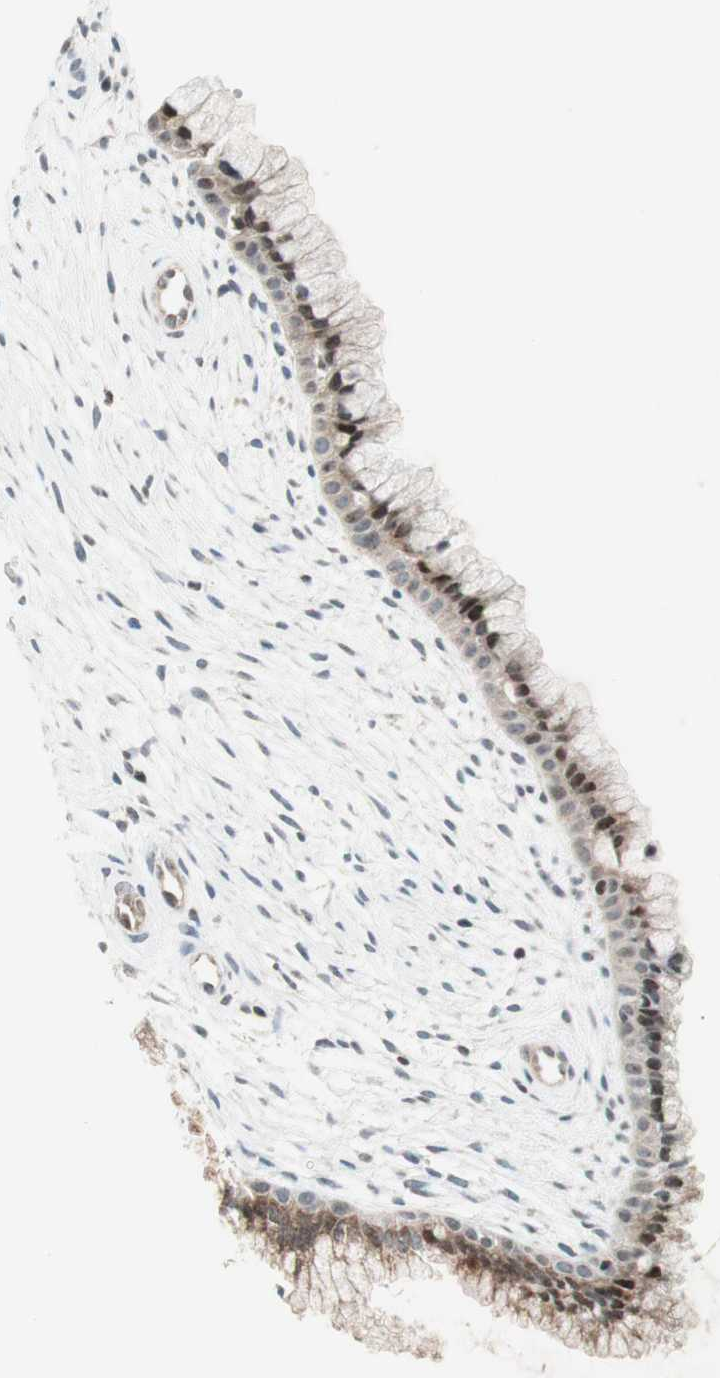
{"staining": {"intensity": "moderate", "quantity": ">75%", "location": "cytoplasmic/membranous,nuclear"}, "tissue": "cervix", "cell_type": "Glandular cells", "image_type": "normal", "snomed": [{"axis": "morphology", "description": "Normal tissue, NOS"}, {"axis": "topography", "description": "Cervix"}], "caption": "This photomicrograph reveals IHC staining of benign human cervix, with medium moderate cytoplasmic/membranous,nuclear positivity in approximately >75% of glandular cells.", "gene": "TPT1", "patient": {"sex": "female", "age": 39}}